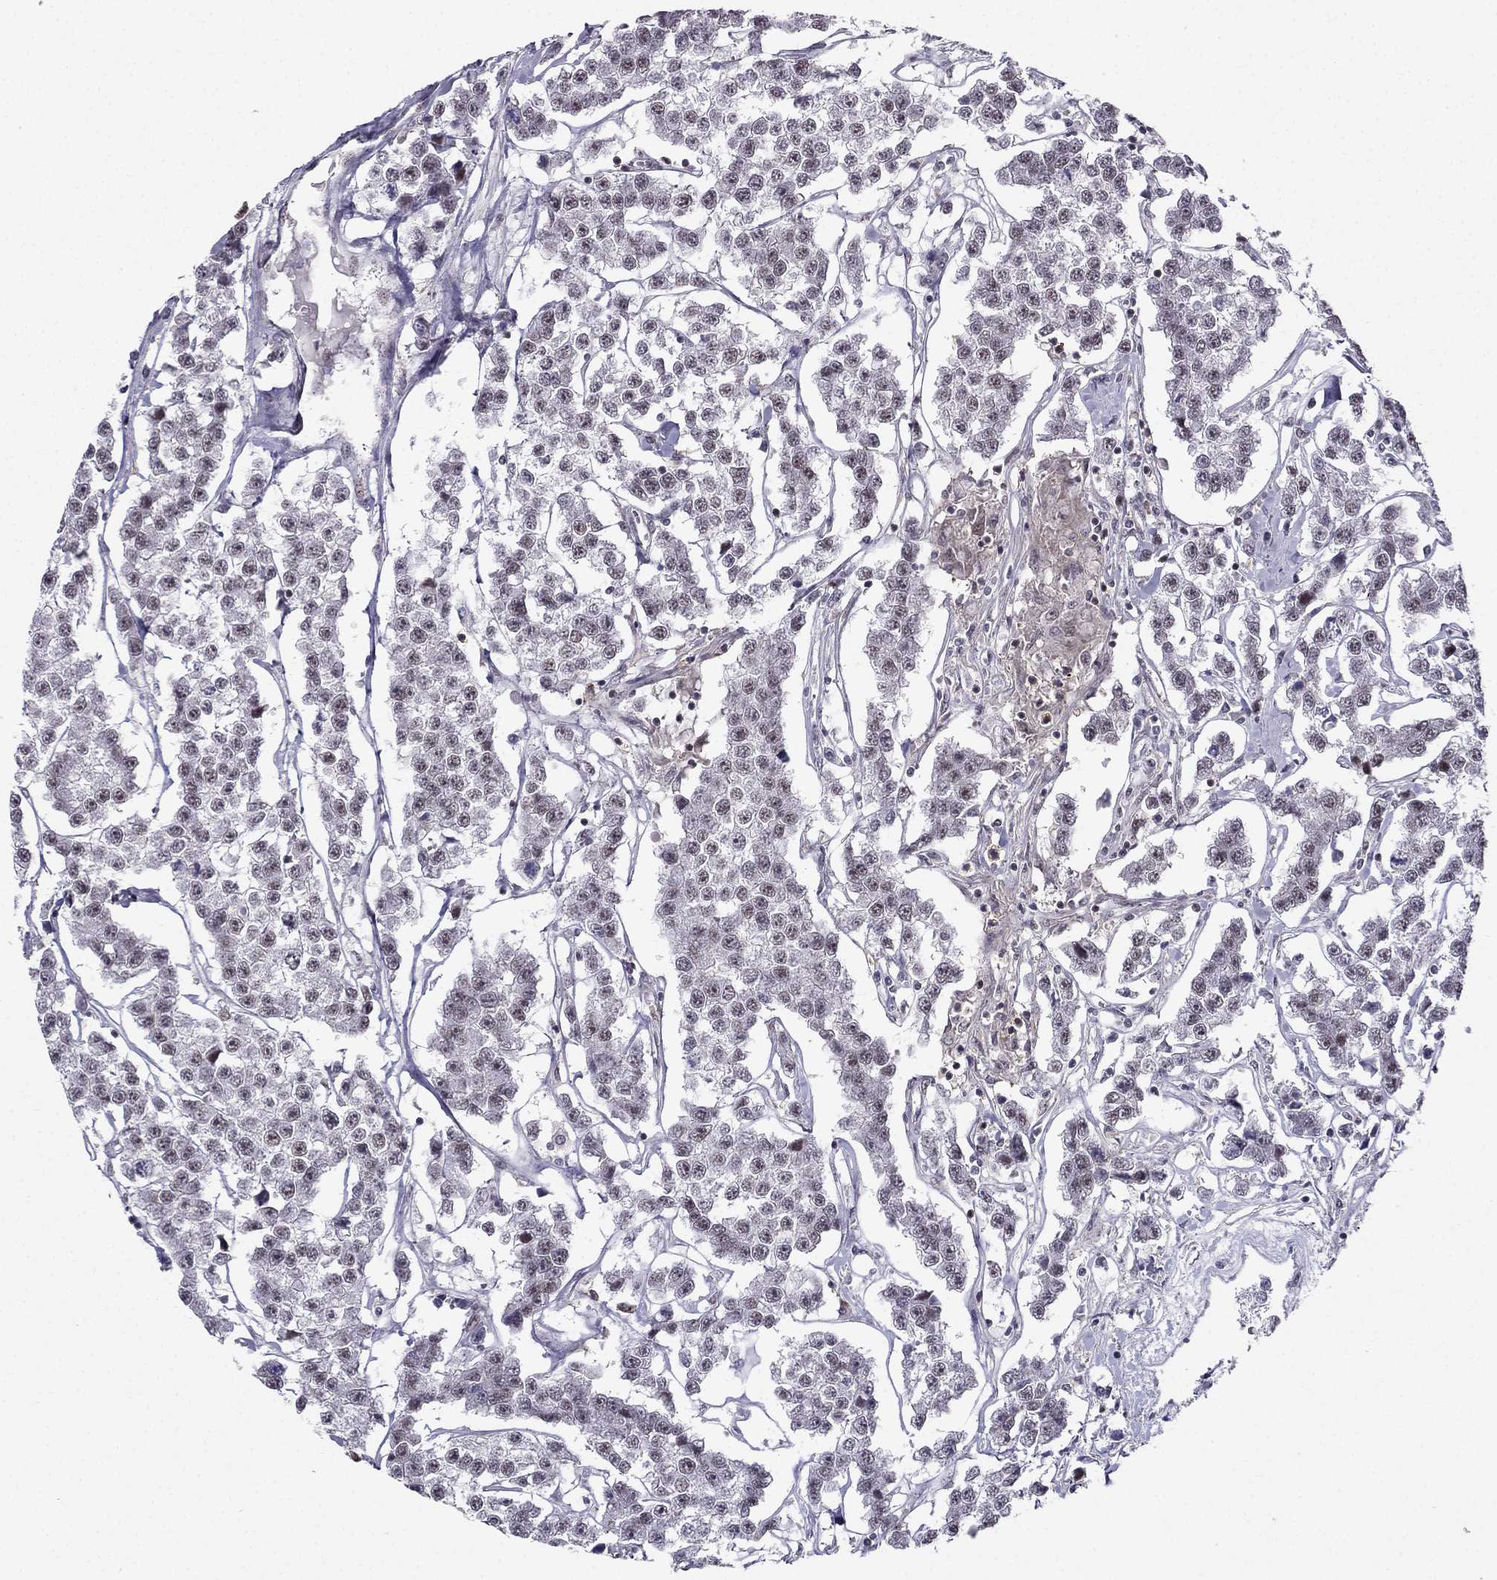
{"staining": {"intensity": "negative", "quantity": "none", "location": "none"}, "tissue": "testis cancer", "cell_type": "Tumor cells", "image_type": "cancer", "snomed": [{"axis": "morphology", "description": "Seminoma, NOS"}, {"axis": "topography", "description": "Testis"}], "caption": "This image is of testis seminoma stained with IHC to label a protein in brown with the nuclei are counter-stained blue. There is no expression in tumor cells.", "gene": "RPRD2", "patient": {"sex": "male", "age": 59}}